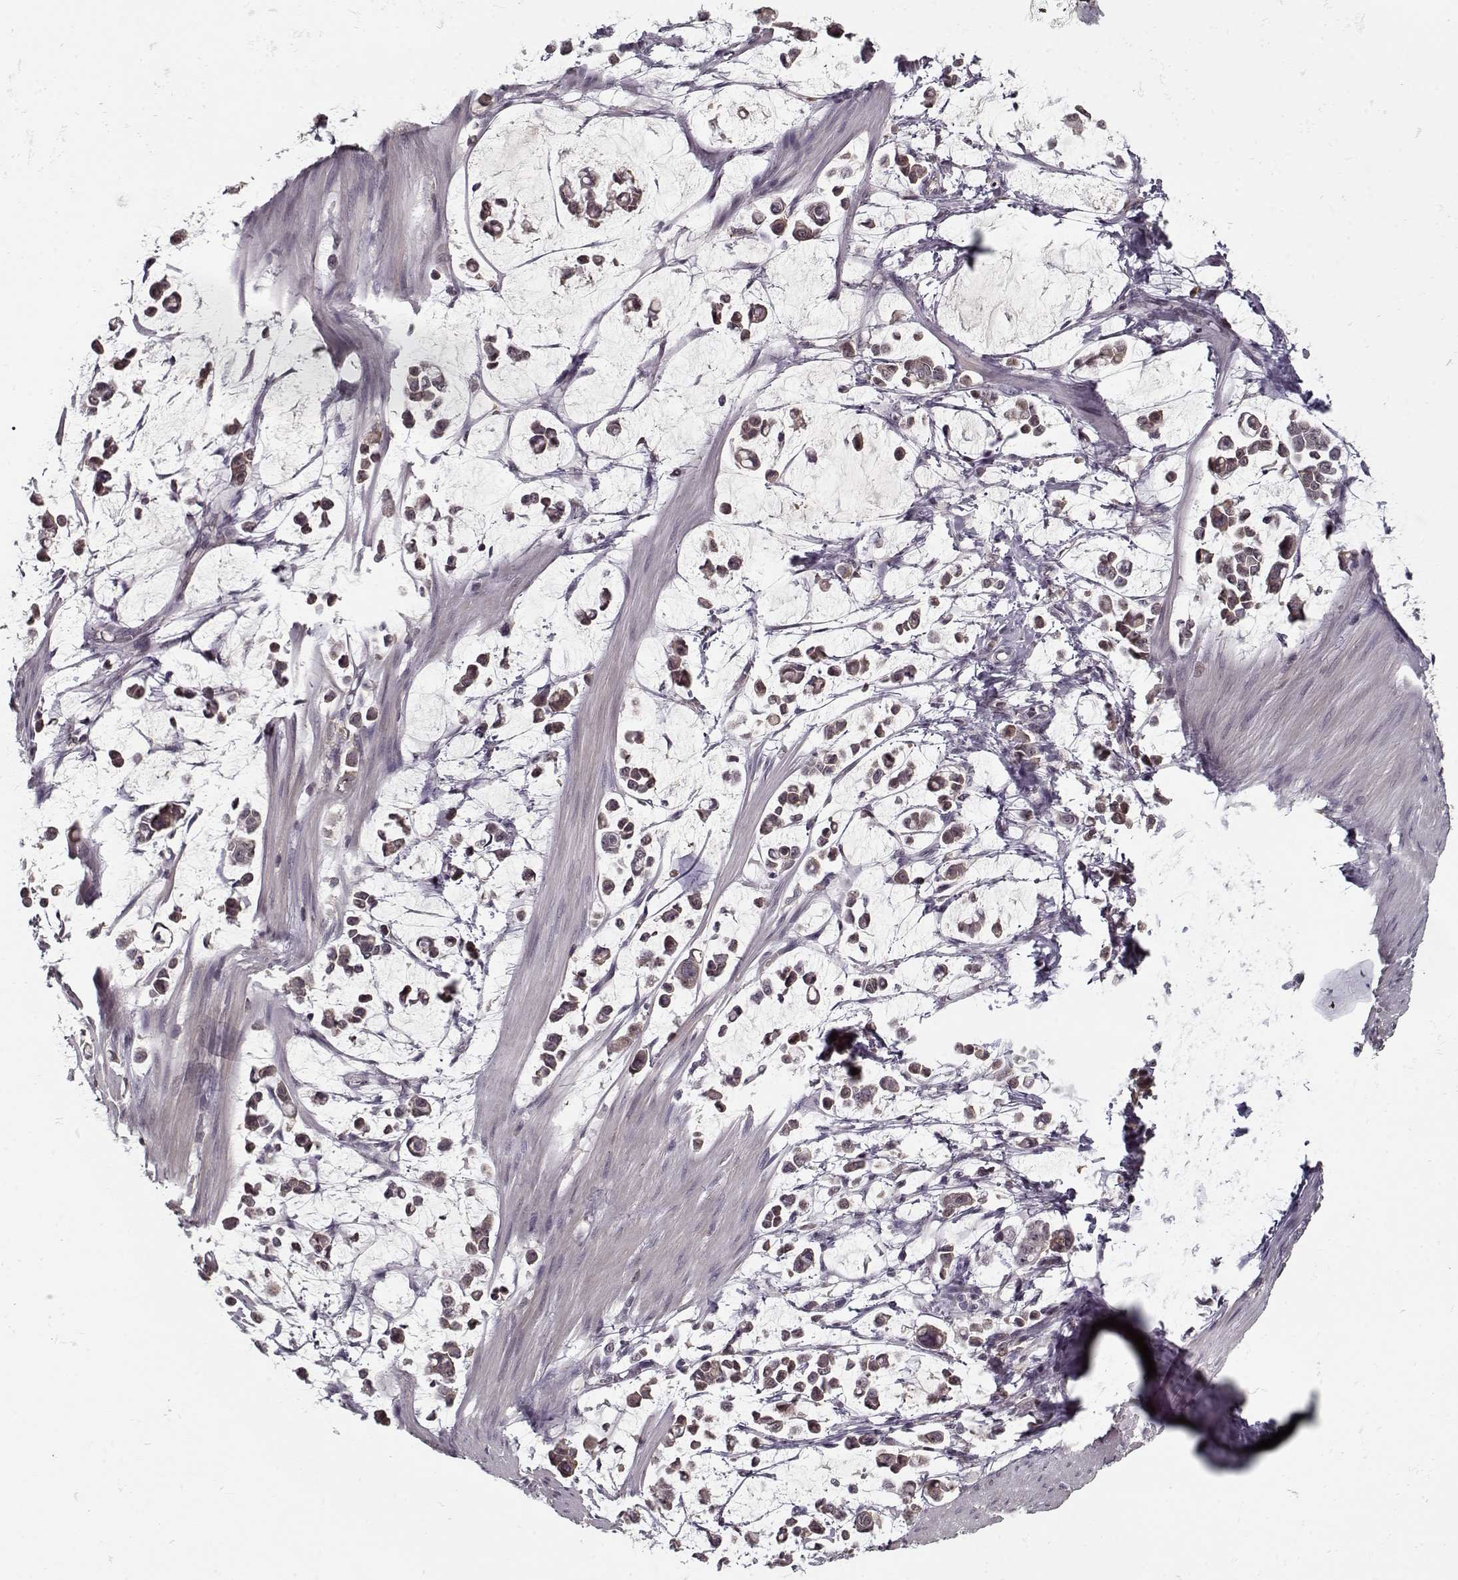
{"staining": {"intensity": "negative", "quantity": "none", "location": "none"}, "tissue": "stomach cancer", "cell_type": "Tumor cells", "image_type": "cancer", "snomed": [{"axis": "morphology", "description": "Adenocarcinoma, NOS"}, {"axis": "topography", "description": "Stomach"}], "caption": "Histopathology image shows no significant protein expression in tumor cells of stomach cancer (adenocarcinoma).", "gene": "AFM", "patient": {"sex": "male", "age": 82}}